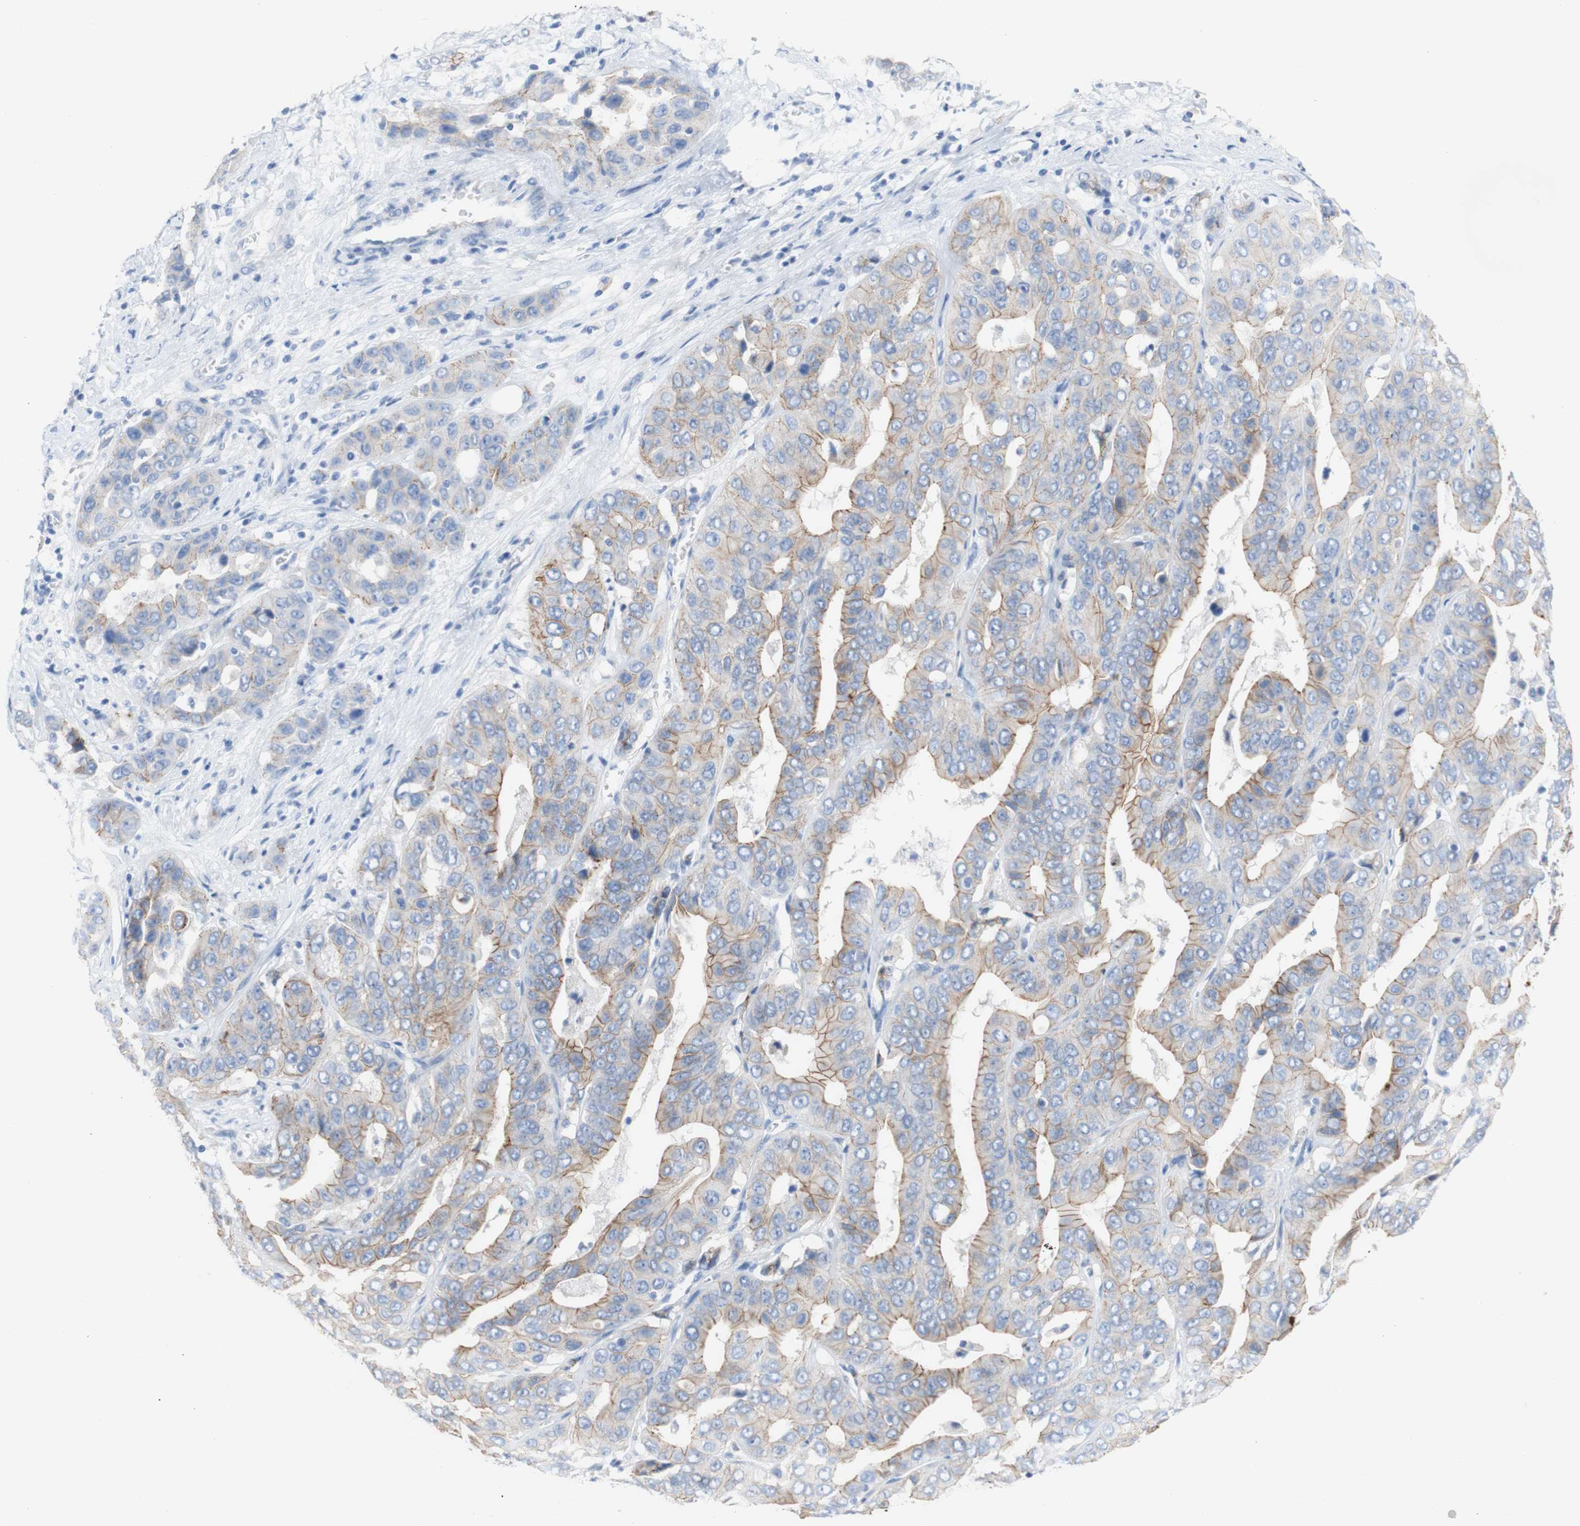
{"staining": {"intensity": "moderate", "quantity": "25%-75%", "location": "cytoplasmic/membranous"}, "tissue": "liver cancer", "cell_type": "Tumor cells", "image_type": "cancer", "snomed": [{"axis": "morphology", "description": "Cholangiocarcinoma"}, {"axis": "topography", "description": "Liver"}], "caption": "Immunohistochemistry (DAB) staining of liver cholangiocarcinoma shows moderate cytoplasmic/membranous protein staining in approximately 25%-75% of tumor cells.", "gene": "DSC2", "patient": {"sex": "female", "age": 52}}